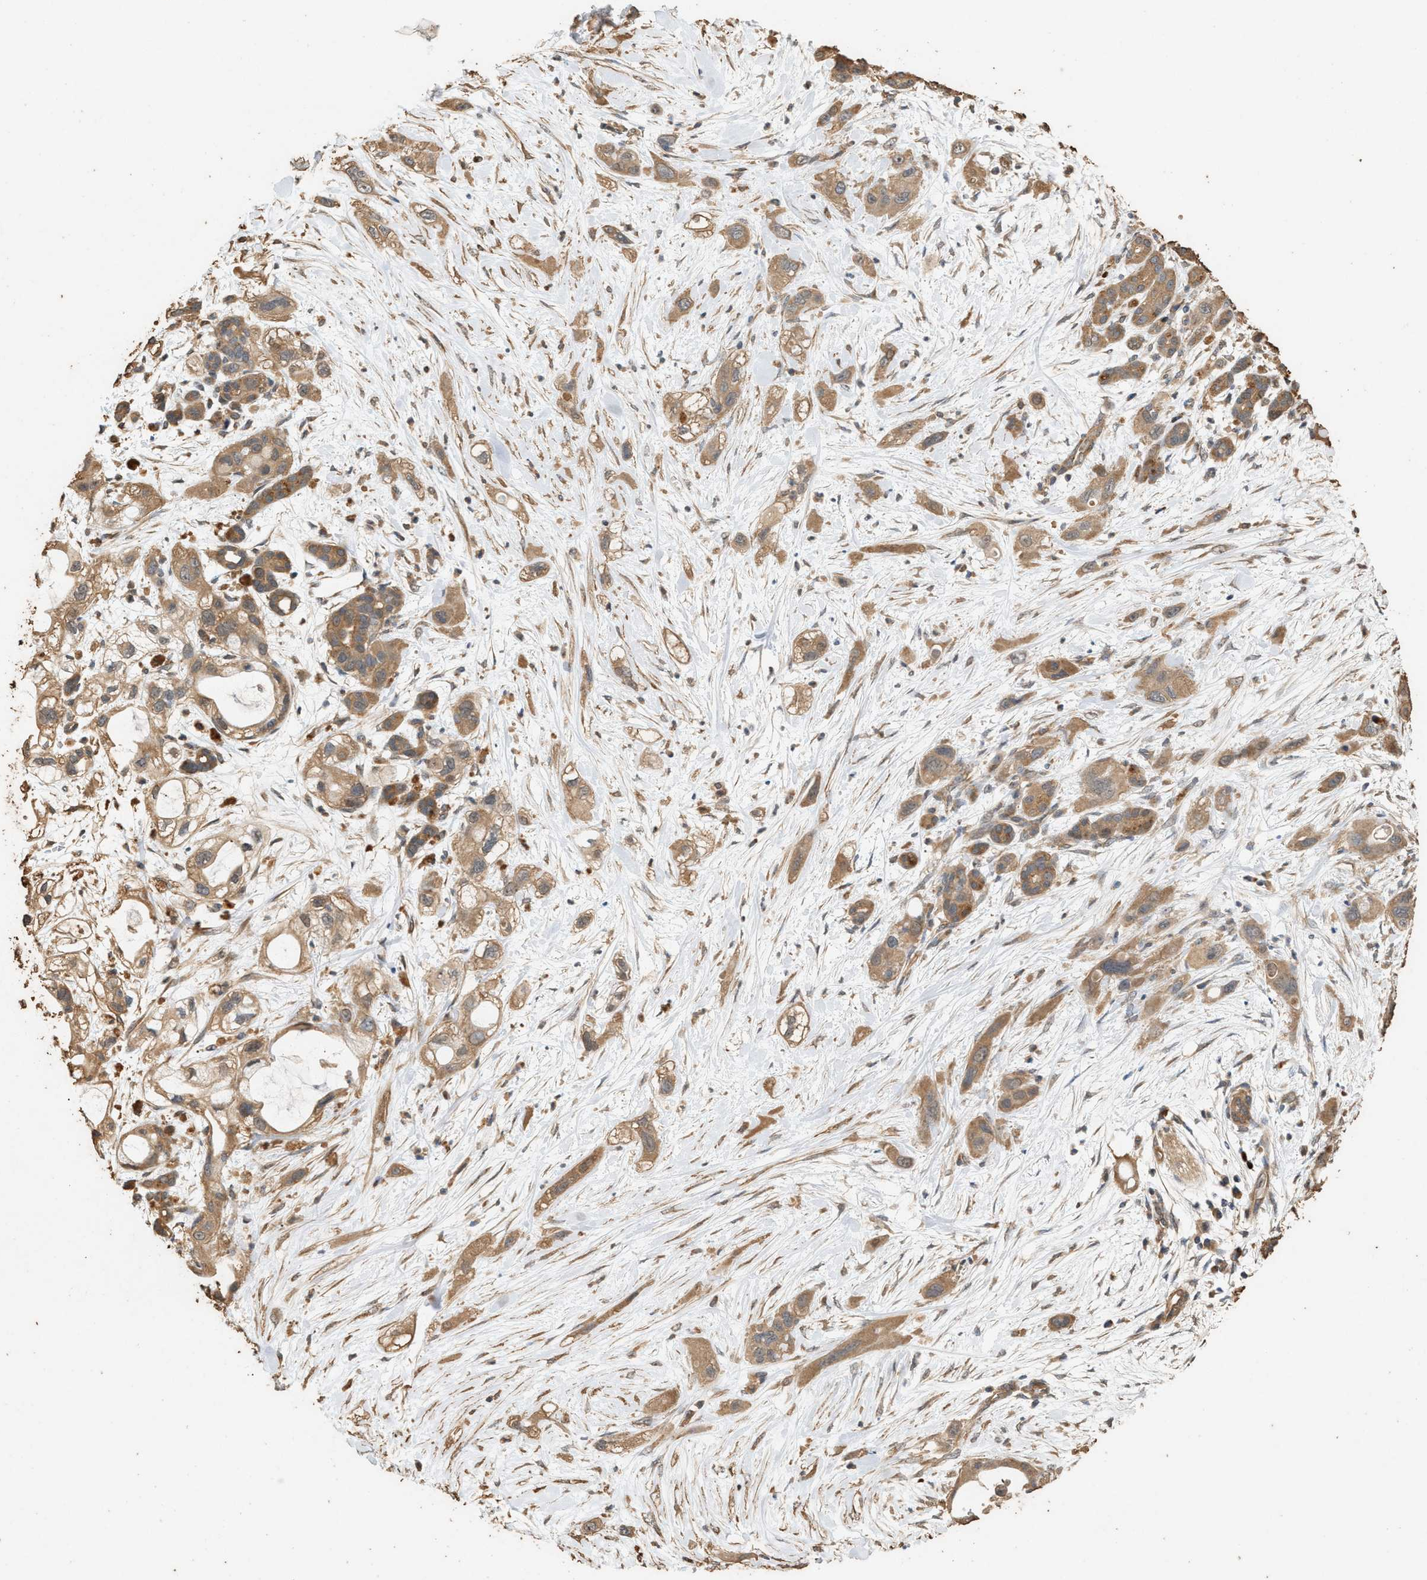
{"staining": {"intensity": "moderate", "quantity": ">75%", "location": "cytoplasmic/membranous"}, "tissue": "pancreatic cancer", "cell_type": "Tumor cells", "image_type": "cancer", "snomed": [{"axis": "morphology", "description": "Adenocarcinoma, NOS"}, {"axis": "topography", "description": "Pancreas"}], "caption": "About >75% of tumor cells in human pancreatic adenocarcinoma reveal moderate cytoplasmic/membranous protein positivity as visualized by brown immunohistochemical staining.", "gene": "DCAF7", "patient": {"sex": "male", "age": 59}}